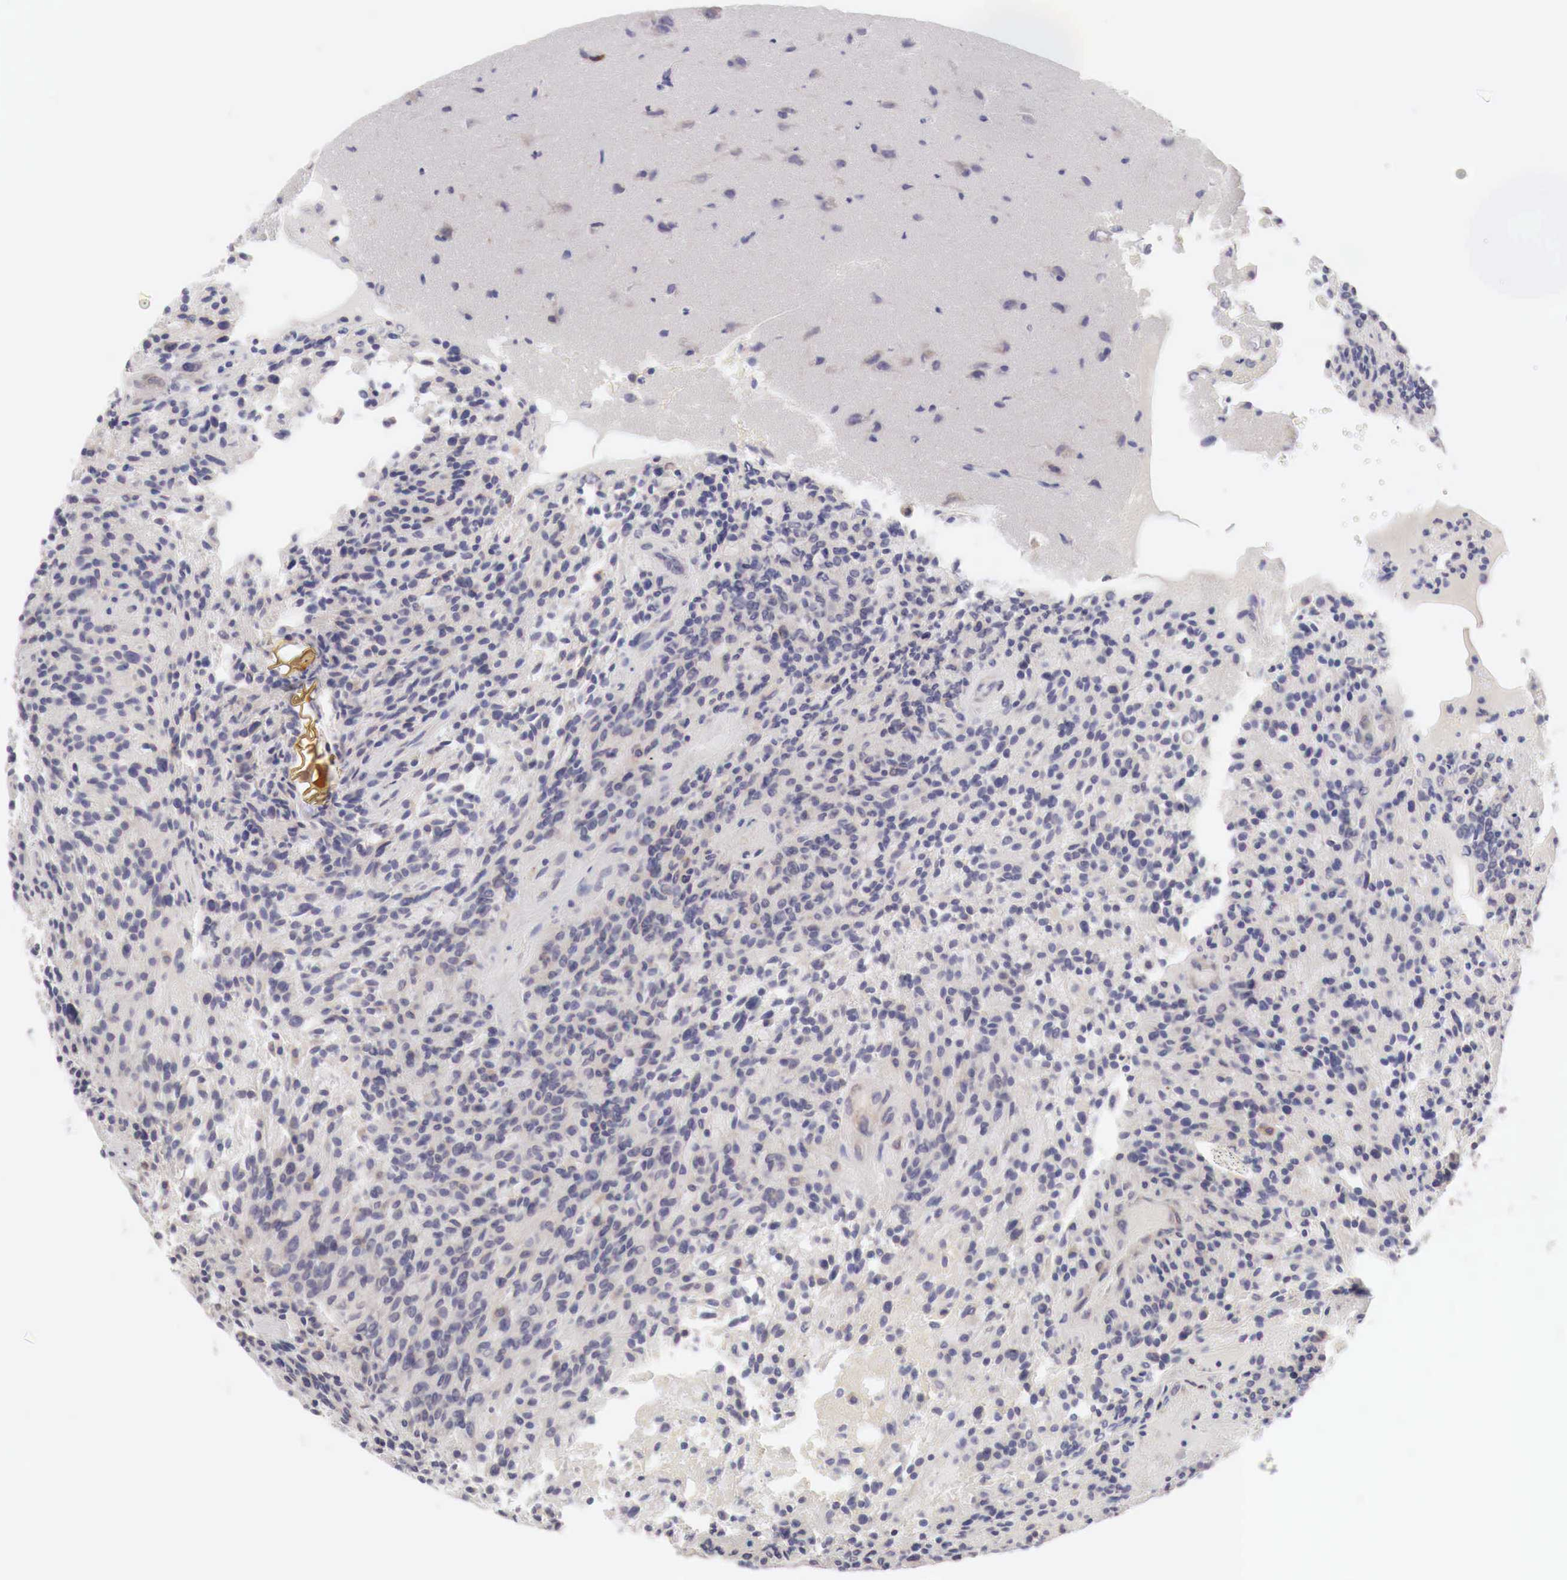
{"staining": {"intensity": "negative", "quantity": "none", "location": "none"}, "tissue": "glioma", "cell_type": "Tumor cells", "image_type": "cancer", "snomed": [{"axis": "morphology", "description": "Glioma, malignant, High grade"}, {"axis": "topography", "description": "Brain"}], "caption": "High power microscopy photomicrograph of an immunohistochemistry micrograph of malignant glioma (high-grade), revealing no significant expression in tumor cells.", "gene": "NSDHL", "patient": {"sex": "female", "age": 13}}